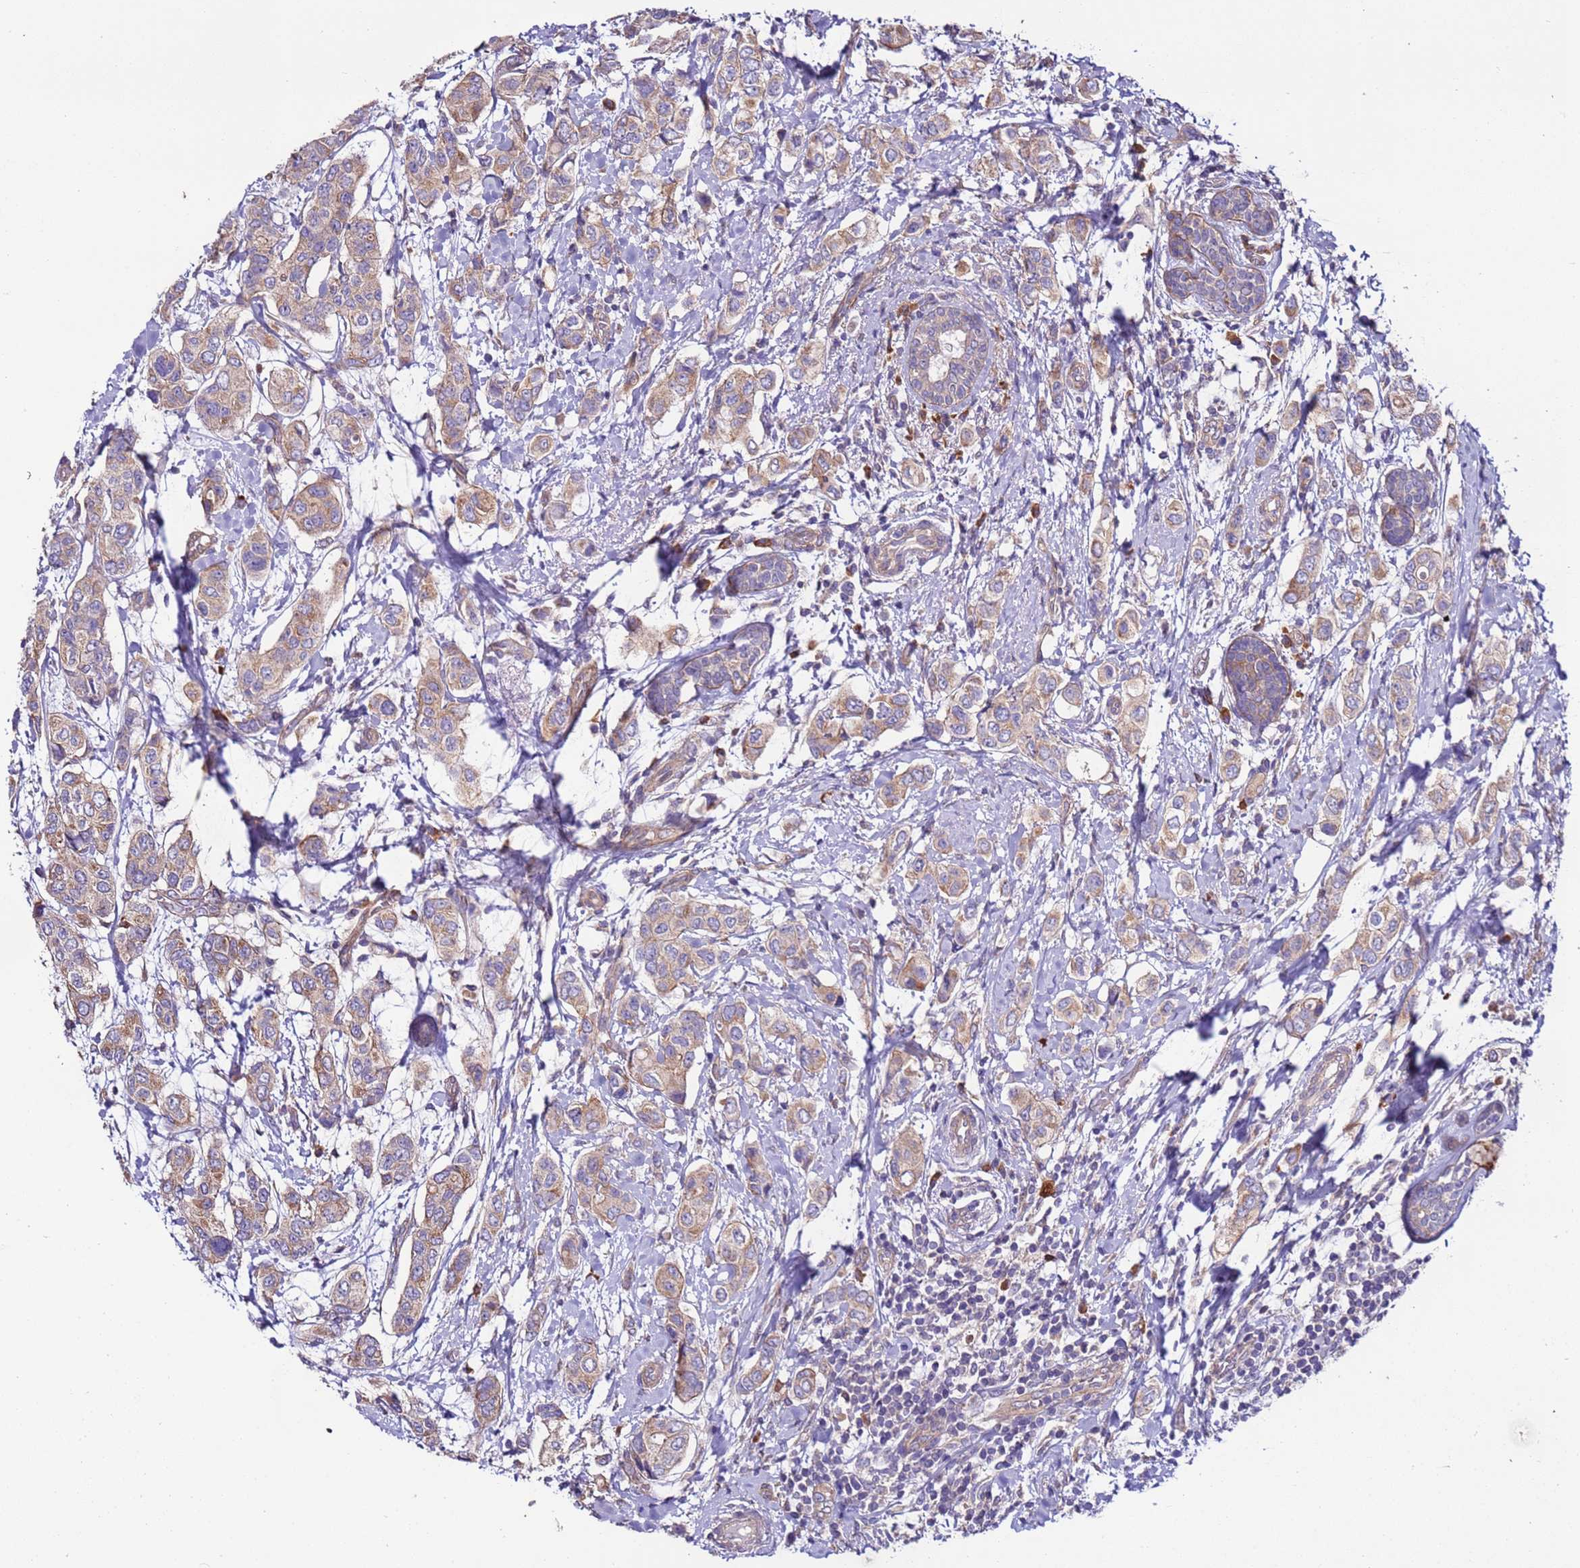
{"staining": {"intensity": "weak", "quantity": ">75%", "location": "cytoplasmic/membranous"}, "tissue": "breast cancer", "cell_type": "Tumor cells", "image_type": "cancer", "snomed": [{"axis": "morphology", "description": "Lobular carcinoma"}, {"axis": "topography", "description": "Breast"}], "caption": "Lobular carcinoma (breast) stained with IHC displays weak cytoplasmic/membranous positivity in about >75% of tumor cells. The staining was performed using DAB (3,3'-diaminobenzidine), with brown indicating positive protein expression. Nuclei are stained blue with hematoxylin.", "gene": "SPCS1", "patient": {"sex": "female", "age": 51}}